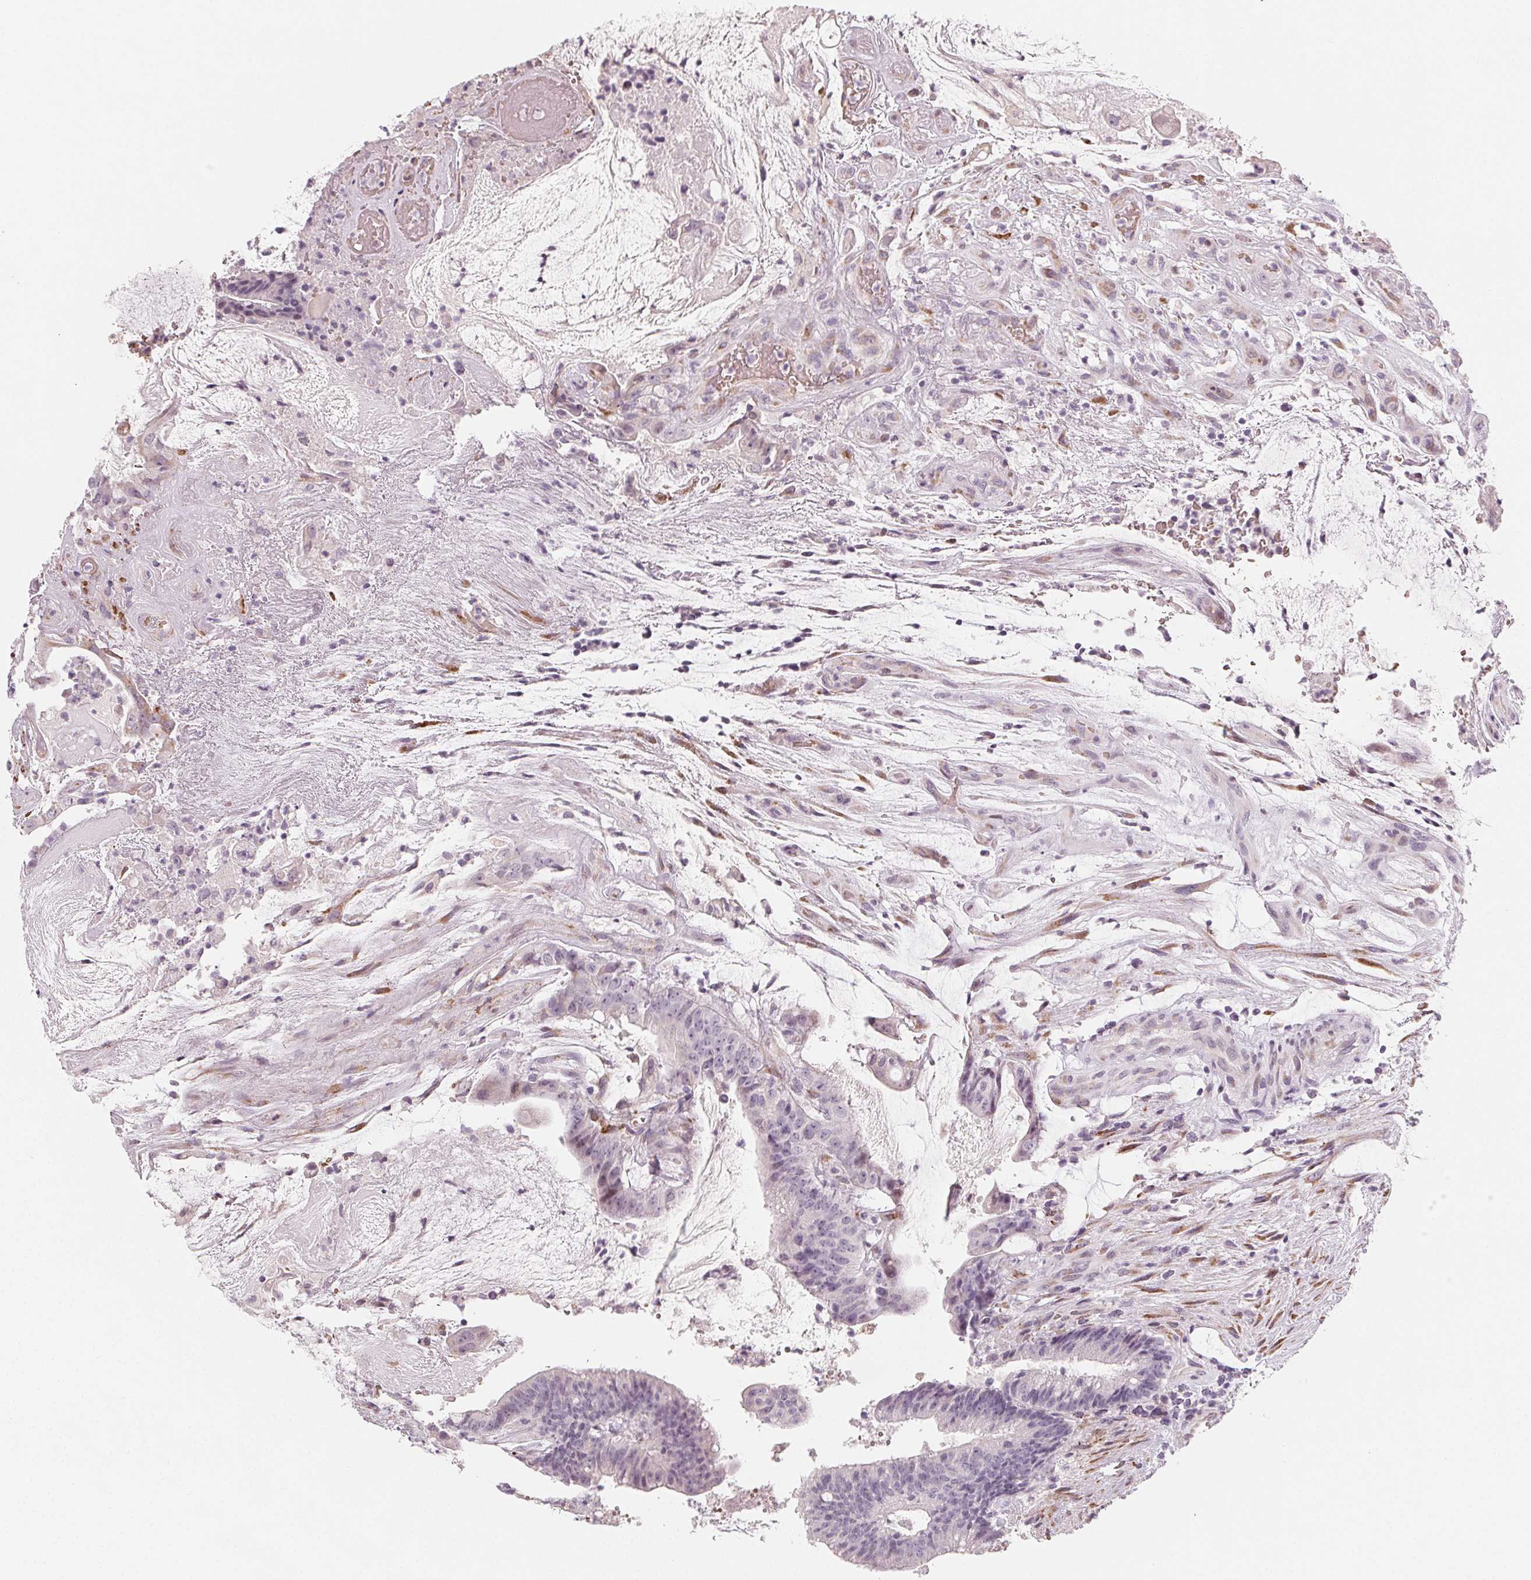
{"staining": {"intensity": "negative", "quantity": "none", "location": "none"}, "tissue": "colorectal cancer", "cell_type": "Tumor cells", "image_type": "cancer", "snomed": [{"axis": "morphology", "description": "Adenocarcinoma, NOS"}, {"axis": "topography", "description": "Colon"}], "caption": "IHC image of neoplastic tissue: colorectal adenocarcinoma stained with DAB exhibits no significant protein positivity in tumor cells.", "gene": "CCDC96", "patient": {"sex": "female", "age": 43}}